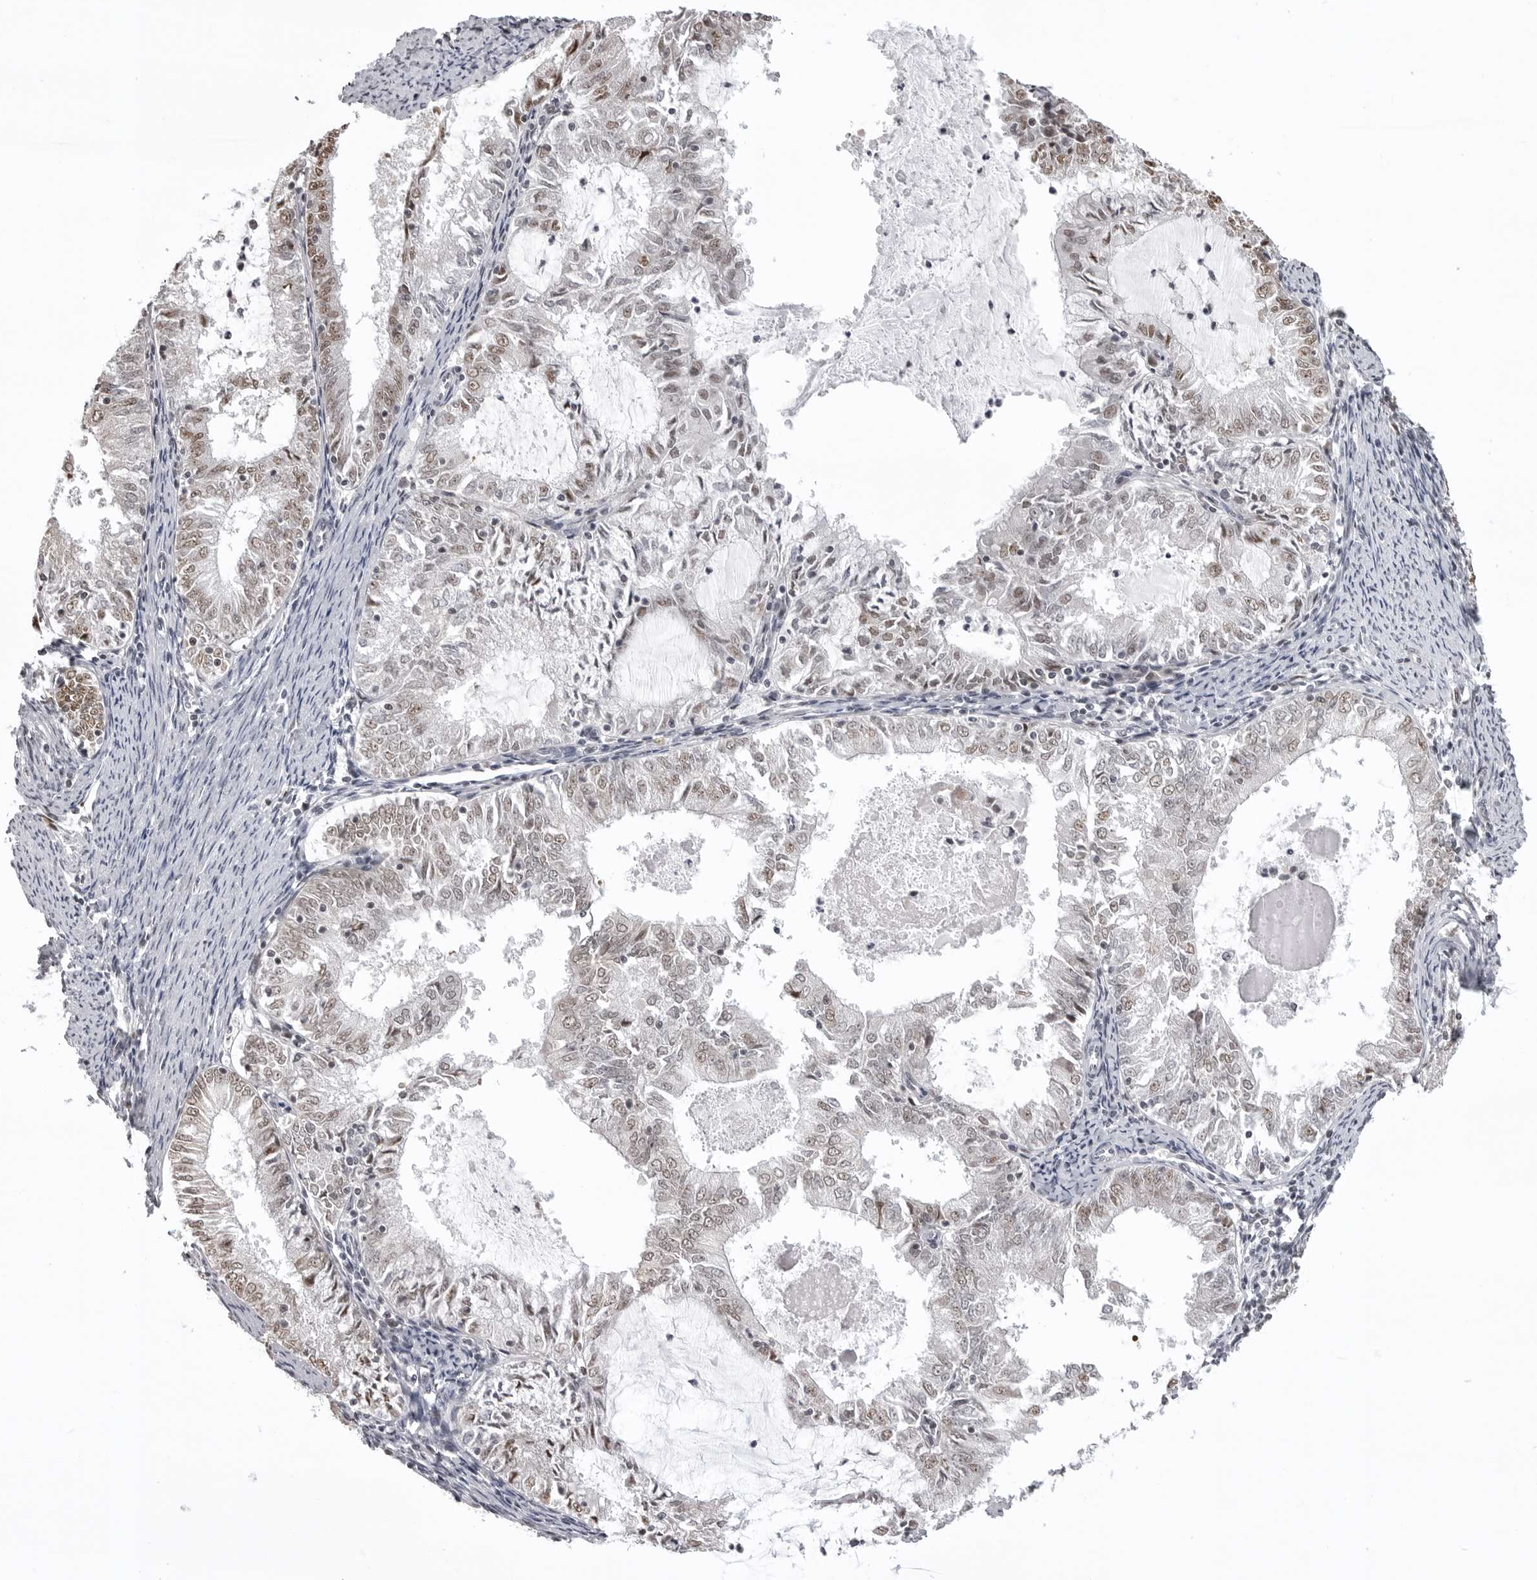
{"staining": {"intensity": "weak", "quantity": ">75%", "location": "nuclear"}, "tissue": "endometrial cancer", "cell_type": "Tumor cells", "image_type": "cancer", "snomed": [{"axis": "morphology", "description": "Adenocarcinoma, NOS"}, {"axis": "topography", "description": "Endometrium"}], "caption": "High-power microscopy captured an IHC micrograph of endometrial cancer, revealing weak nuclear positivity in approximately >75% of tumor cells.", "gene": "PHF3", "patient": {"sex": "female", "age": 57}}